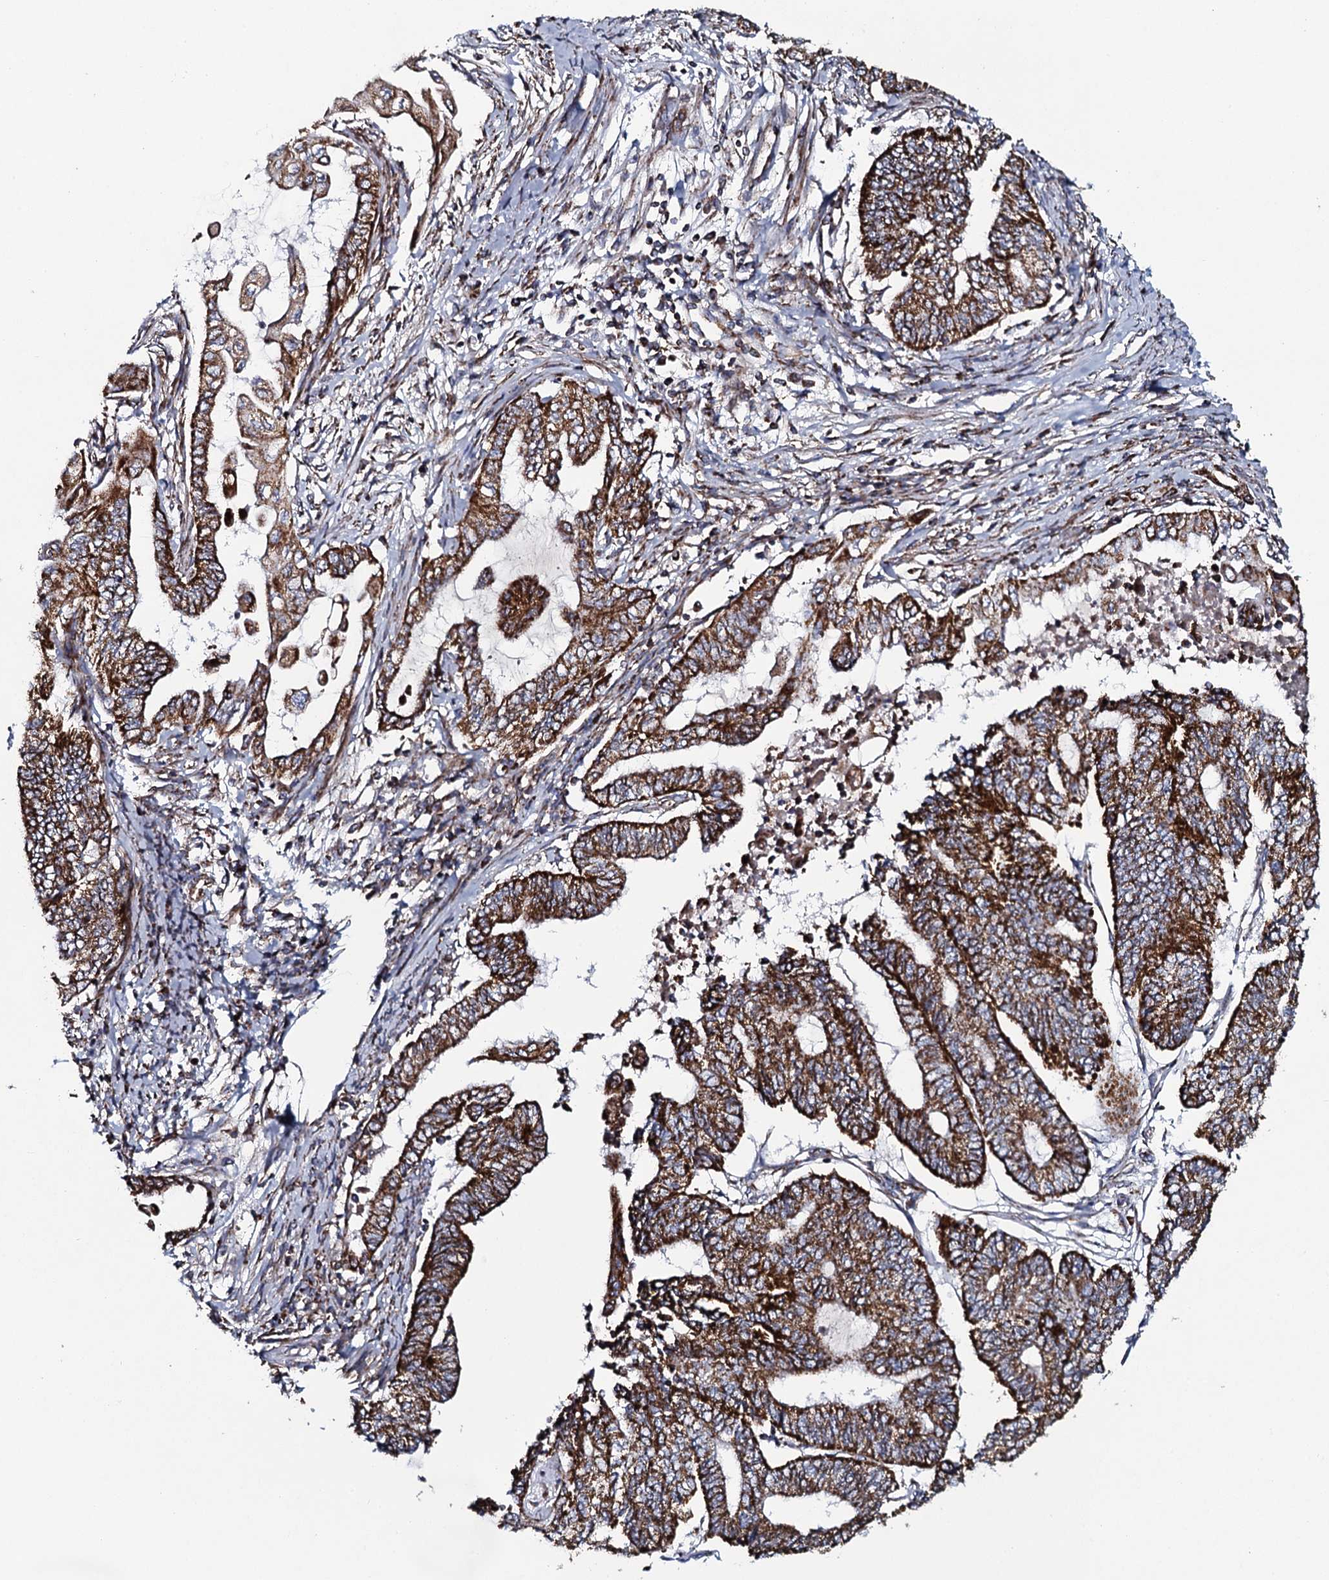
{"staining": {"intensity": "strong", "quantity": ">75%", "location": "cytoplasmic/membranous"}, "tissue": "endometrial cancer", "cell_type": "Tumor cells", "image_type": "cancer", "snomed": [{"axis": "morphology", "description": "Adenocarcinoma, NOS"}, {"axis": "topography", "description": "Uterus"}, {"axis": "topography", "description": "Endometrium"}], "caption": "Strong cytoplasmic/membranous protein staining is appreciated in about >75% of tumor cells in endometrial cancer.", "gene": "EVC2", "patient": {"sex": "female", "age": 70}}